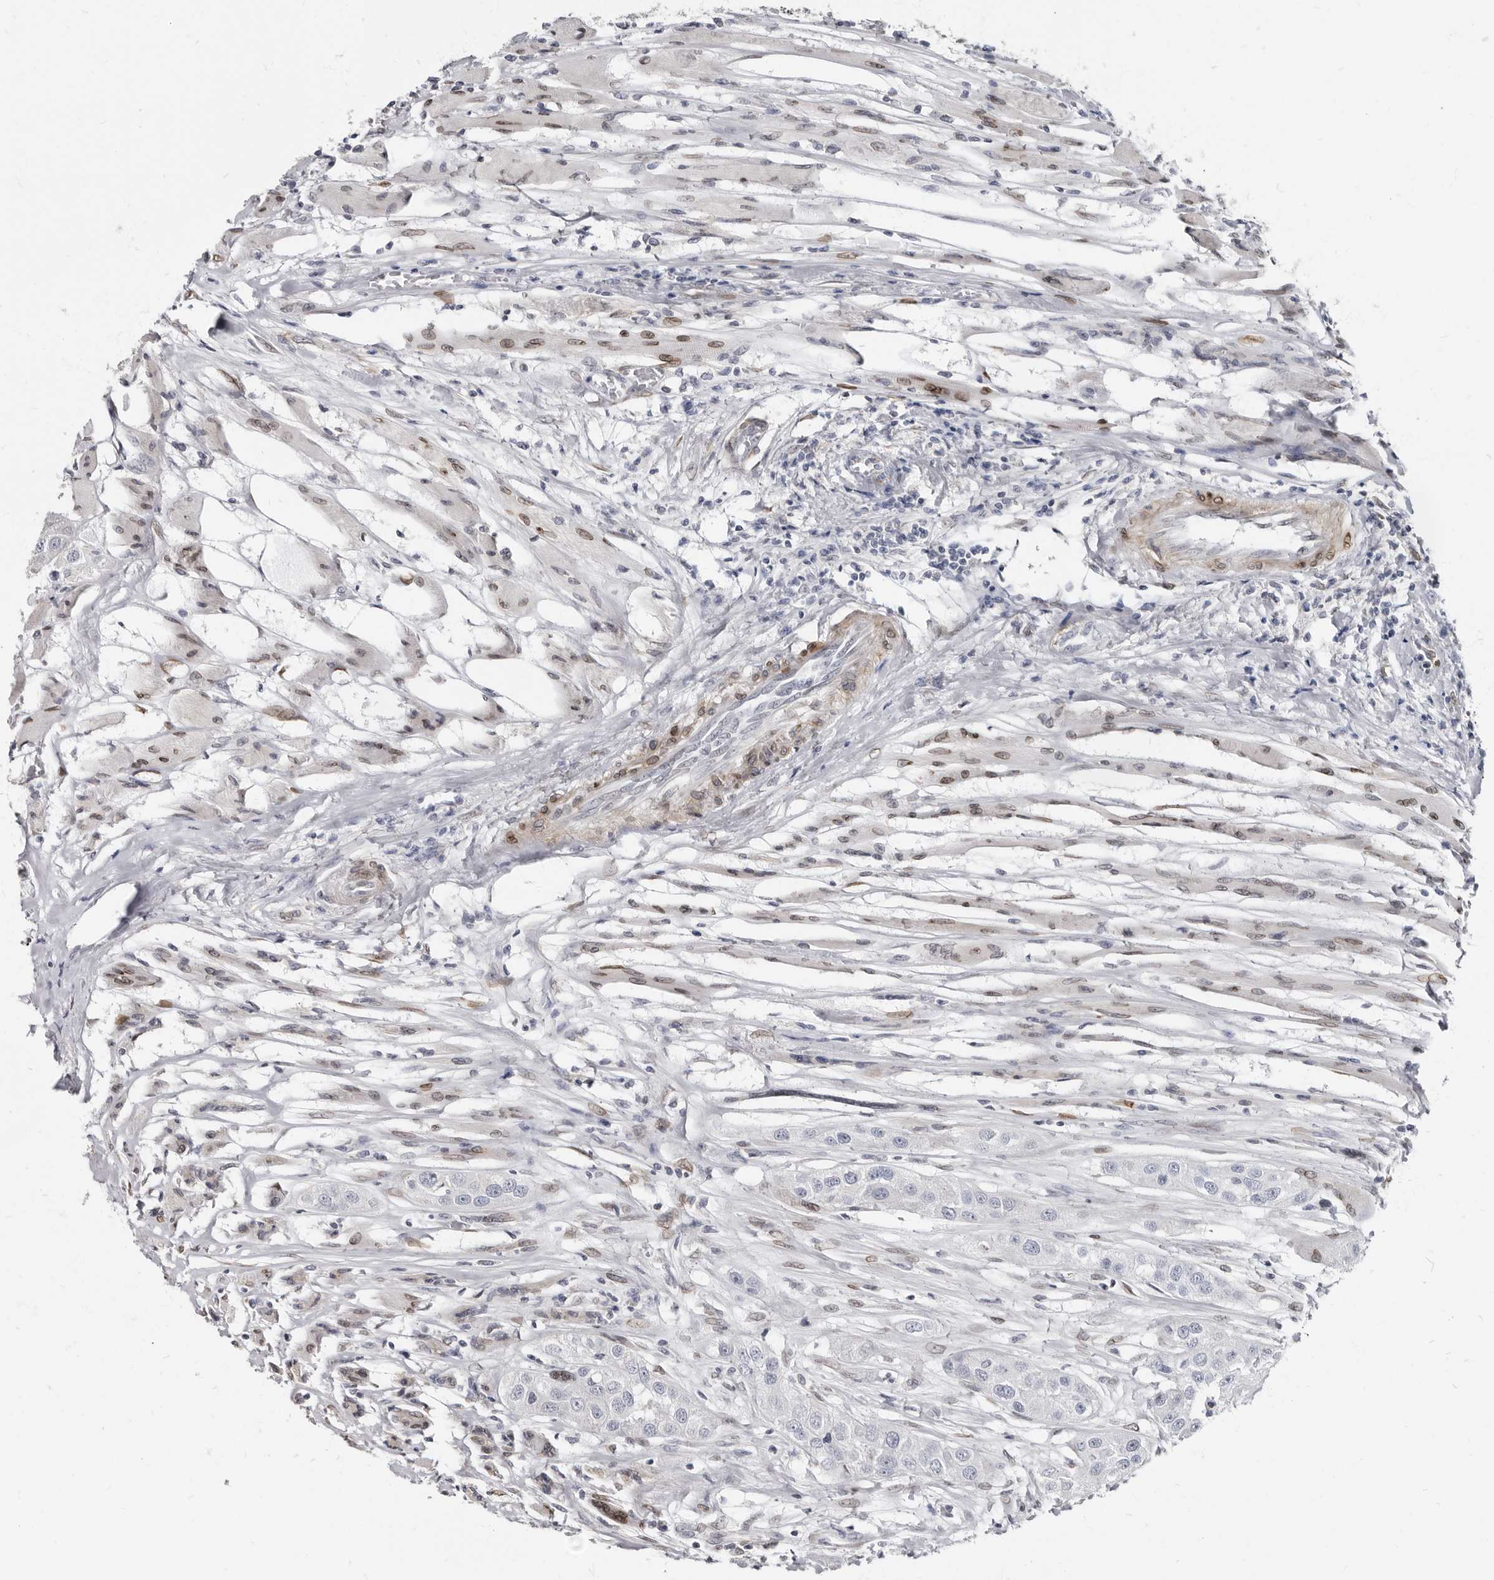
{"staining": {"intensity": "negative", "quantity": "none", "location": "none"}, "tissue": "head and neck cancer", "cell_type": "Tumor cells", "image_type": "cancer", "snomed": [{"axis": "morphology", "description": "Normal tissue, NOS"}, {"axis": "morphology", "description": "Squamous cell carcinoma, NOS"}, {"axis": "topography", "description": "Skeletal muscle"}, {"axis": "topography", "description": "Head-Neck"}], "caption": "Immunohistochemistry of squamous cell carcinoma (head and neck) displays no positivity in tumor cells.", "gene": "MRGPRF", "patient": {"sex": "male", "age": 51}}